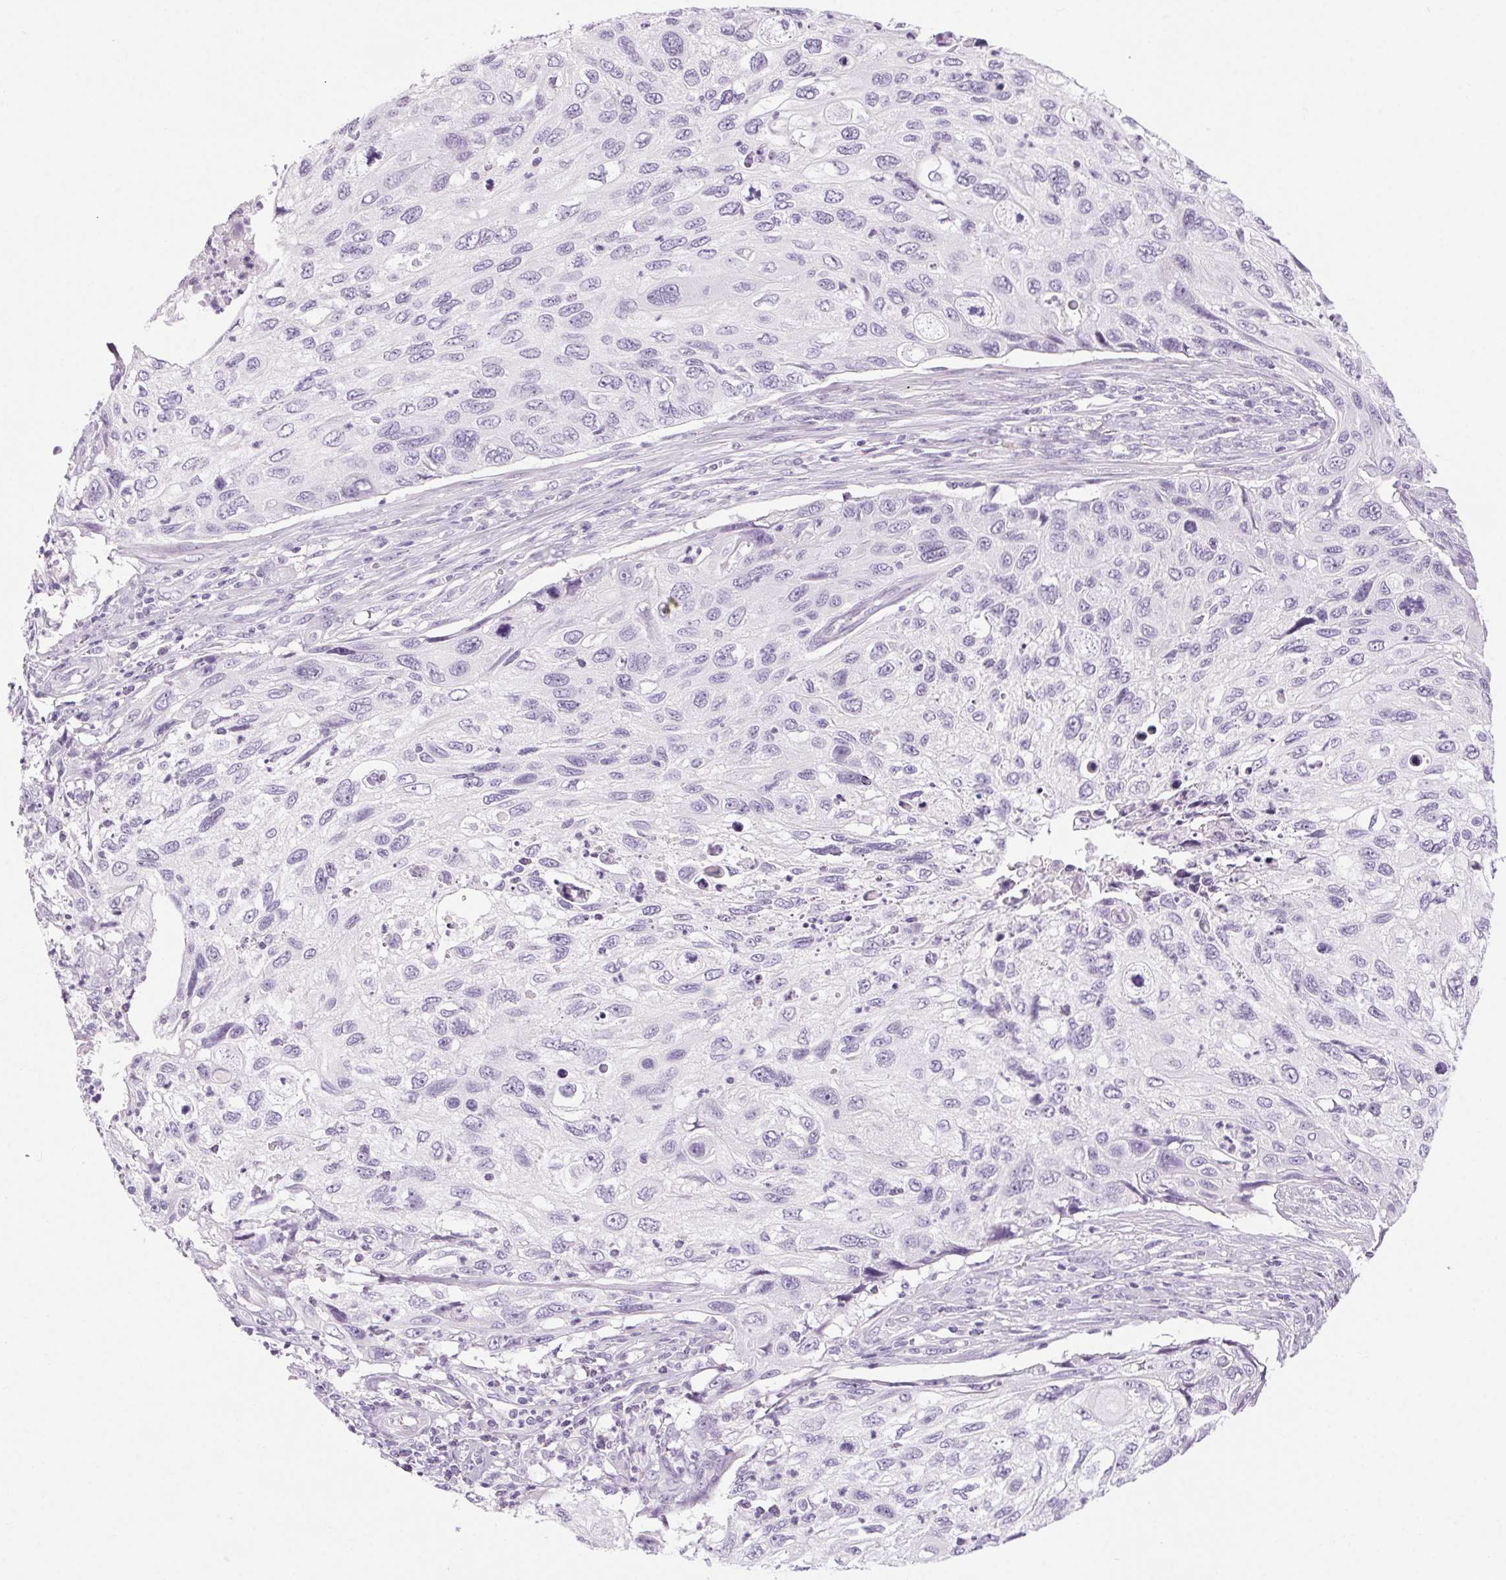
{"staining": {"intensity": "negative", "quantity": "none", "location": "none"}, "tissue": "cervical cancer", "cell_type": "Tumor cells", "image_type": "cancer", "snomed": [{"axis": "morphology", "description": "Squamous cell carcinoma, NOS"}, {"axis": "topography", "description": "Cervix"}], "caption": "Immunohistochemistry (IHC) image of neoplastic tissue: human cervical cancer stained with DAB reveals no significant protein positivity in tumor cells. The staining is performed using DAB (3,3'-diaminobenzidine) brown chromogen with nuclei counter-stained in using hematoxylin.", "gene": "LRP2", "patient": {"sex": "female", "age": 70}}